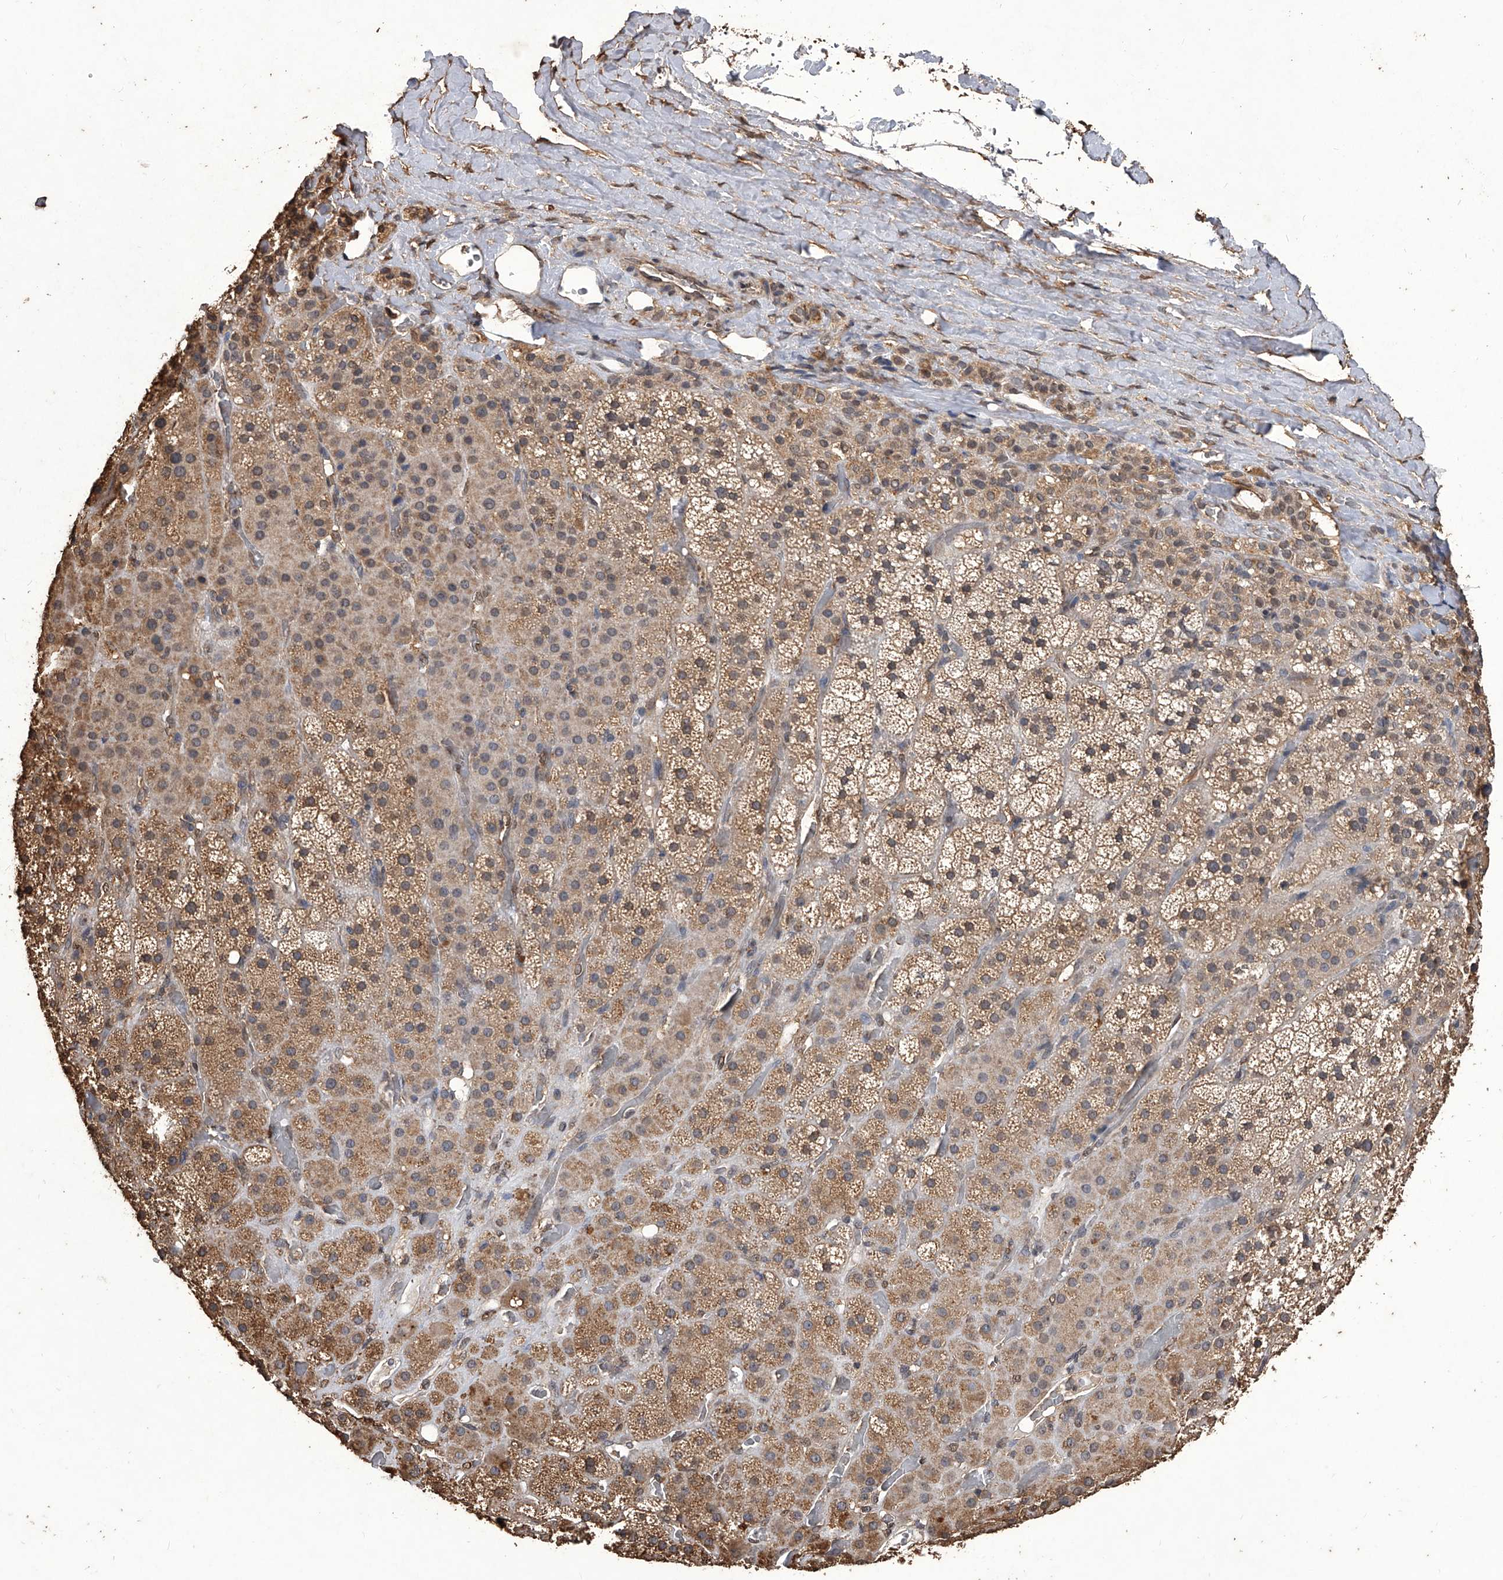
{"staining": {"intensity": "moderate", "quantity": ">75%", "location": "cytoplasmic/membranous,nuclear"}, "tissue": "adrenal gland", "cell_type": "Glandular cells", "image_type": "normal", "snomed": [{"axis": "morphology", "description": "Normal tissue, NOS"}, {"axis": "topography", "description": "Adrenal gland"}], "caption": "Human adrenal gland stained for a protein (brown) shows moderate cytoplasmic/membranous,nuclear positive expression in approximately >75% of glandular cells.", "gene": "FBXL4", "patient": {"sex": "male", "age": 57}}